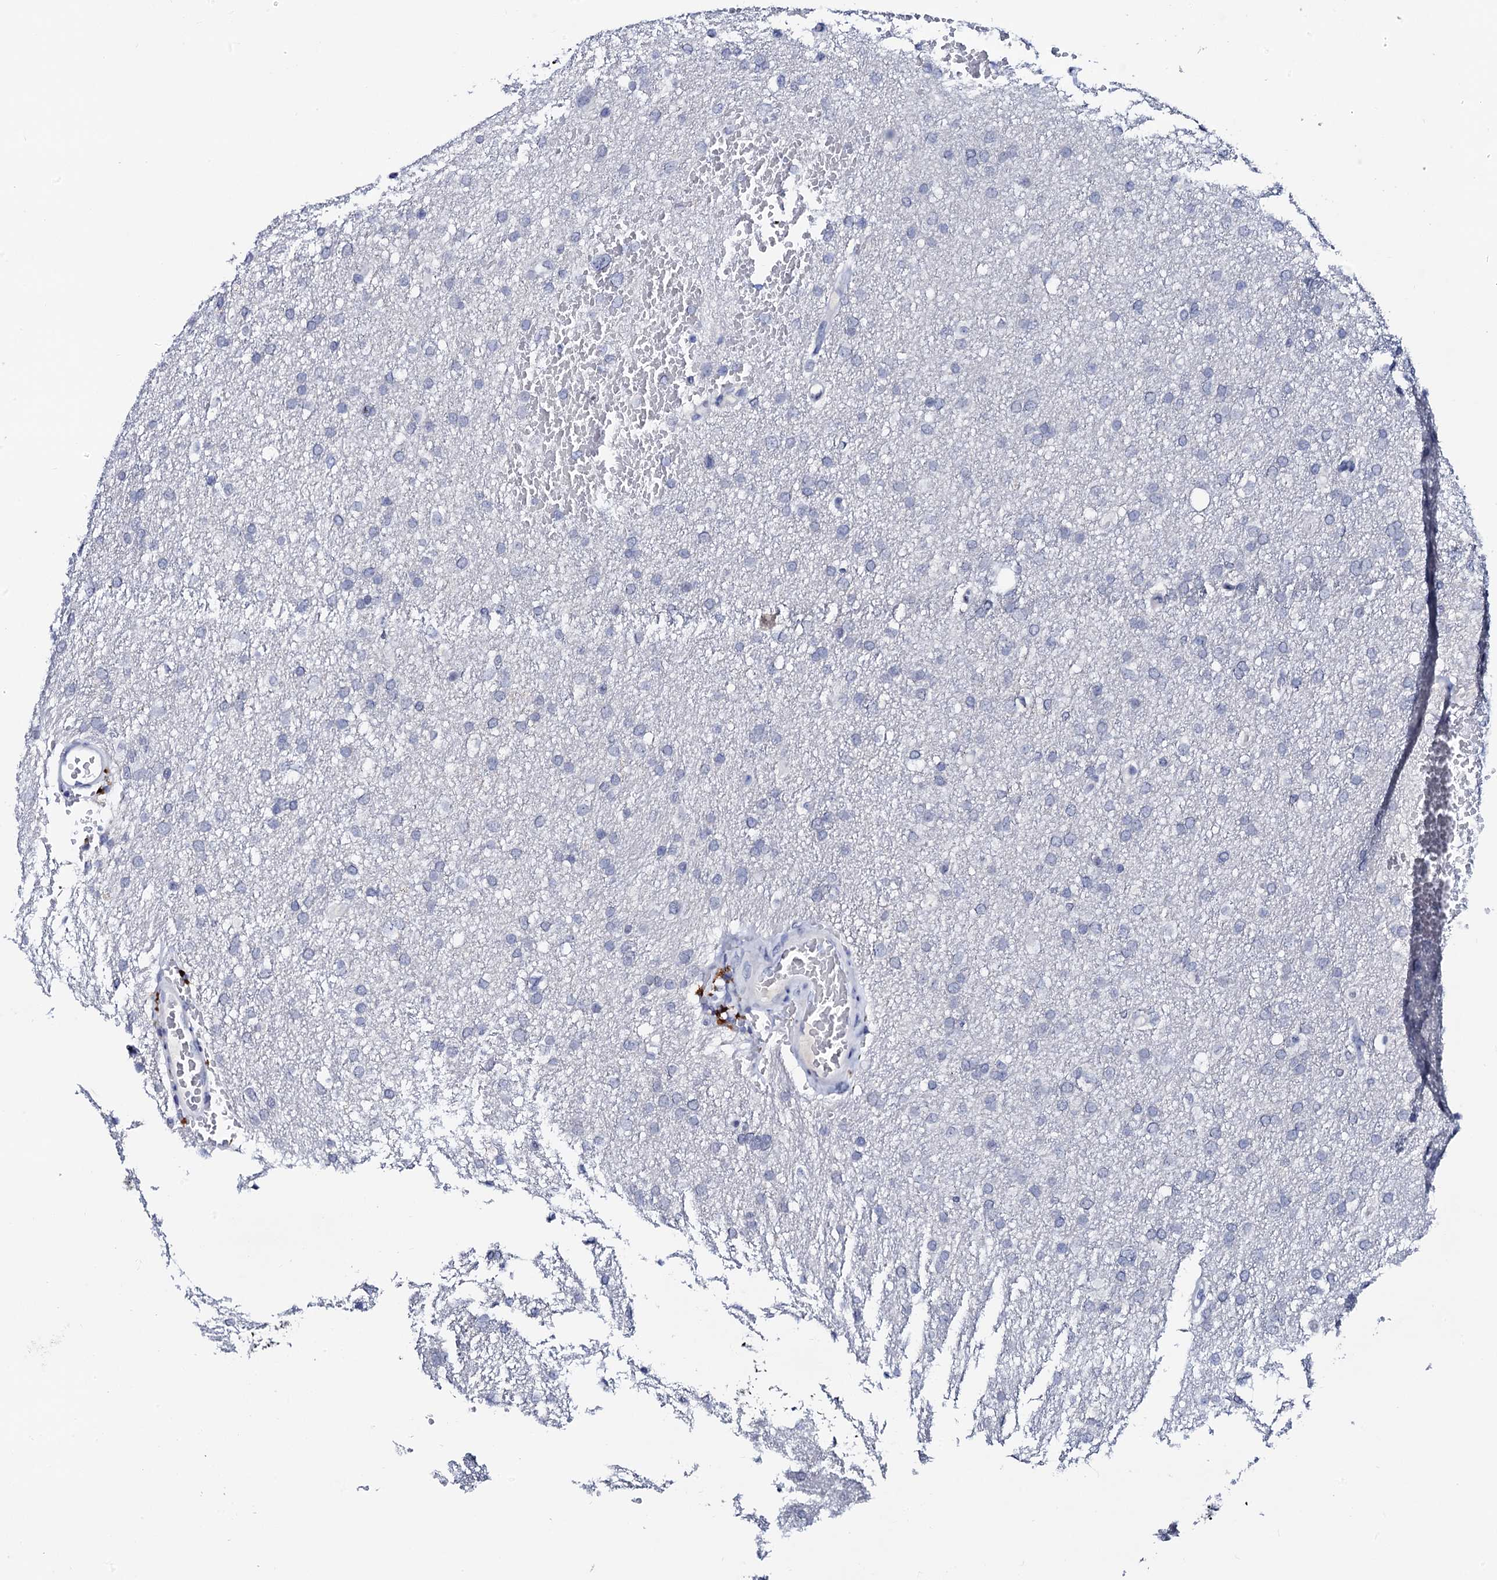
{"staining": {"intensity": "negative", "quantity": "none", "location": "none"}, "tissue": "glioma", "cell_type": "Tumor cells", "image_type": "cancer", "snomed": [{"axis": "morphology", "description": "Glioma, malignant, High grade"}, {"axis": "topography", "description": "Cerebral cortex"}], "caption": "The image exhibits no staining of tumor cells in glioma. (Immunohistochemistry (ihc), brightfield microscopy, high magnification).", "gene": "SPATA19", "patient": {"sex": "female", "age": 36}}